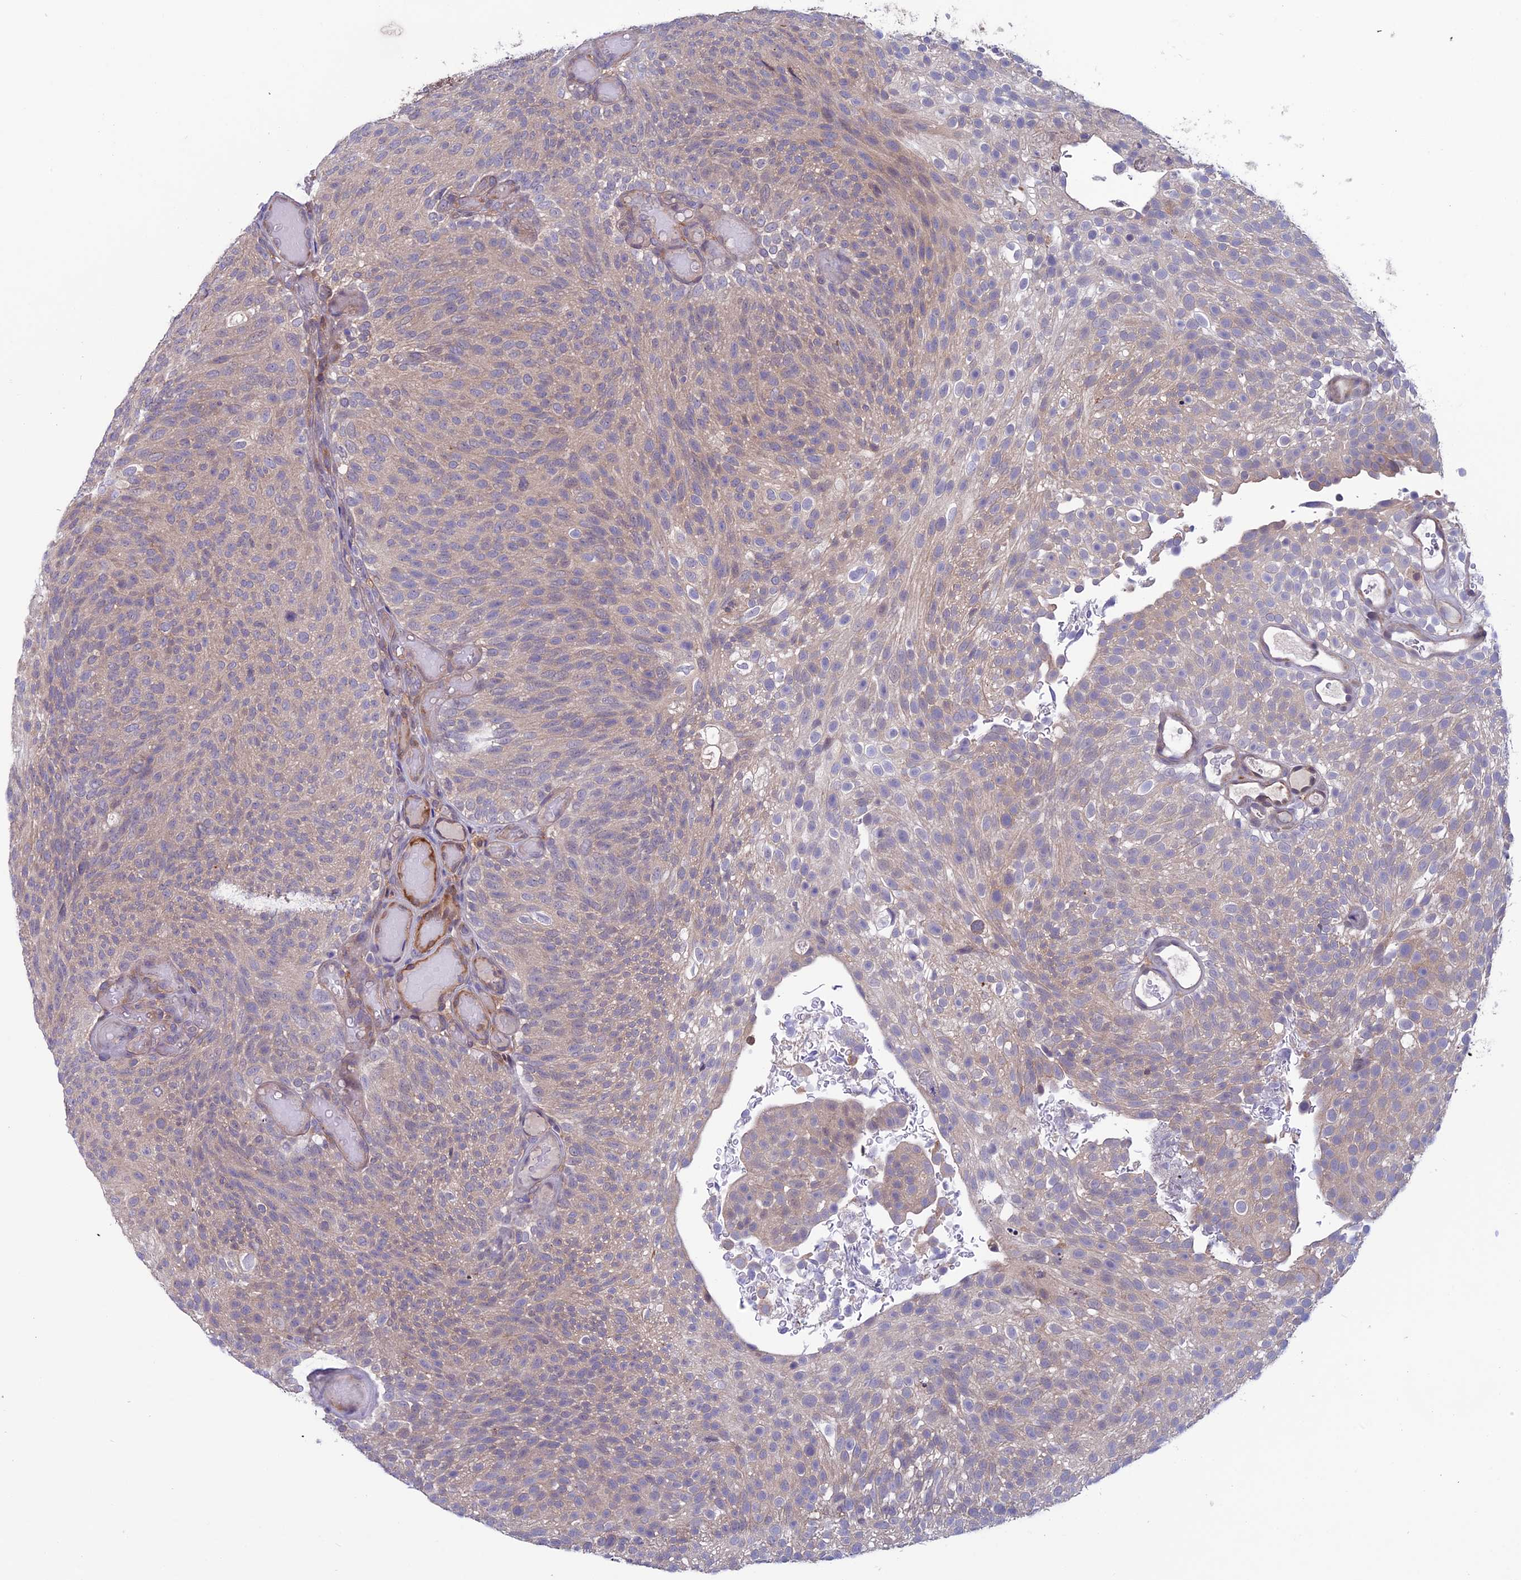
{"staining": {"intensity": "weak", "quantity": "25%-75%", "location": "cytoplasmic/membranous"}, "tissue": "urothelial cancer", "cell_type": "Tumor cells", "image_type": "cancer", "snomed": [{"axis": "morphology", "description": "Urothelial carcinoma, Low grade"}, {"axis": "topography", "description": "Urinary bladder"}], "caption": "This is a histology image of IHC staining of urothelial cancer, which shows weak positivity in the cytoplasmic/membranous of tumor cells.", "gene": "MAST2", "patient": {"sex": "male", "age": 78}}